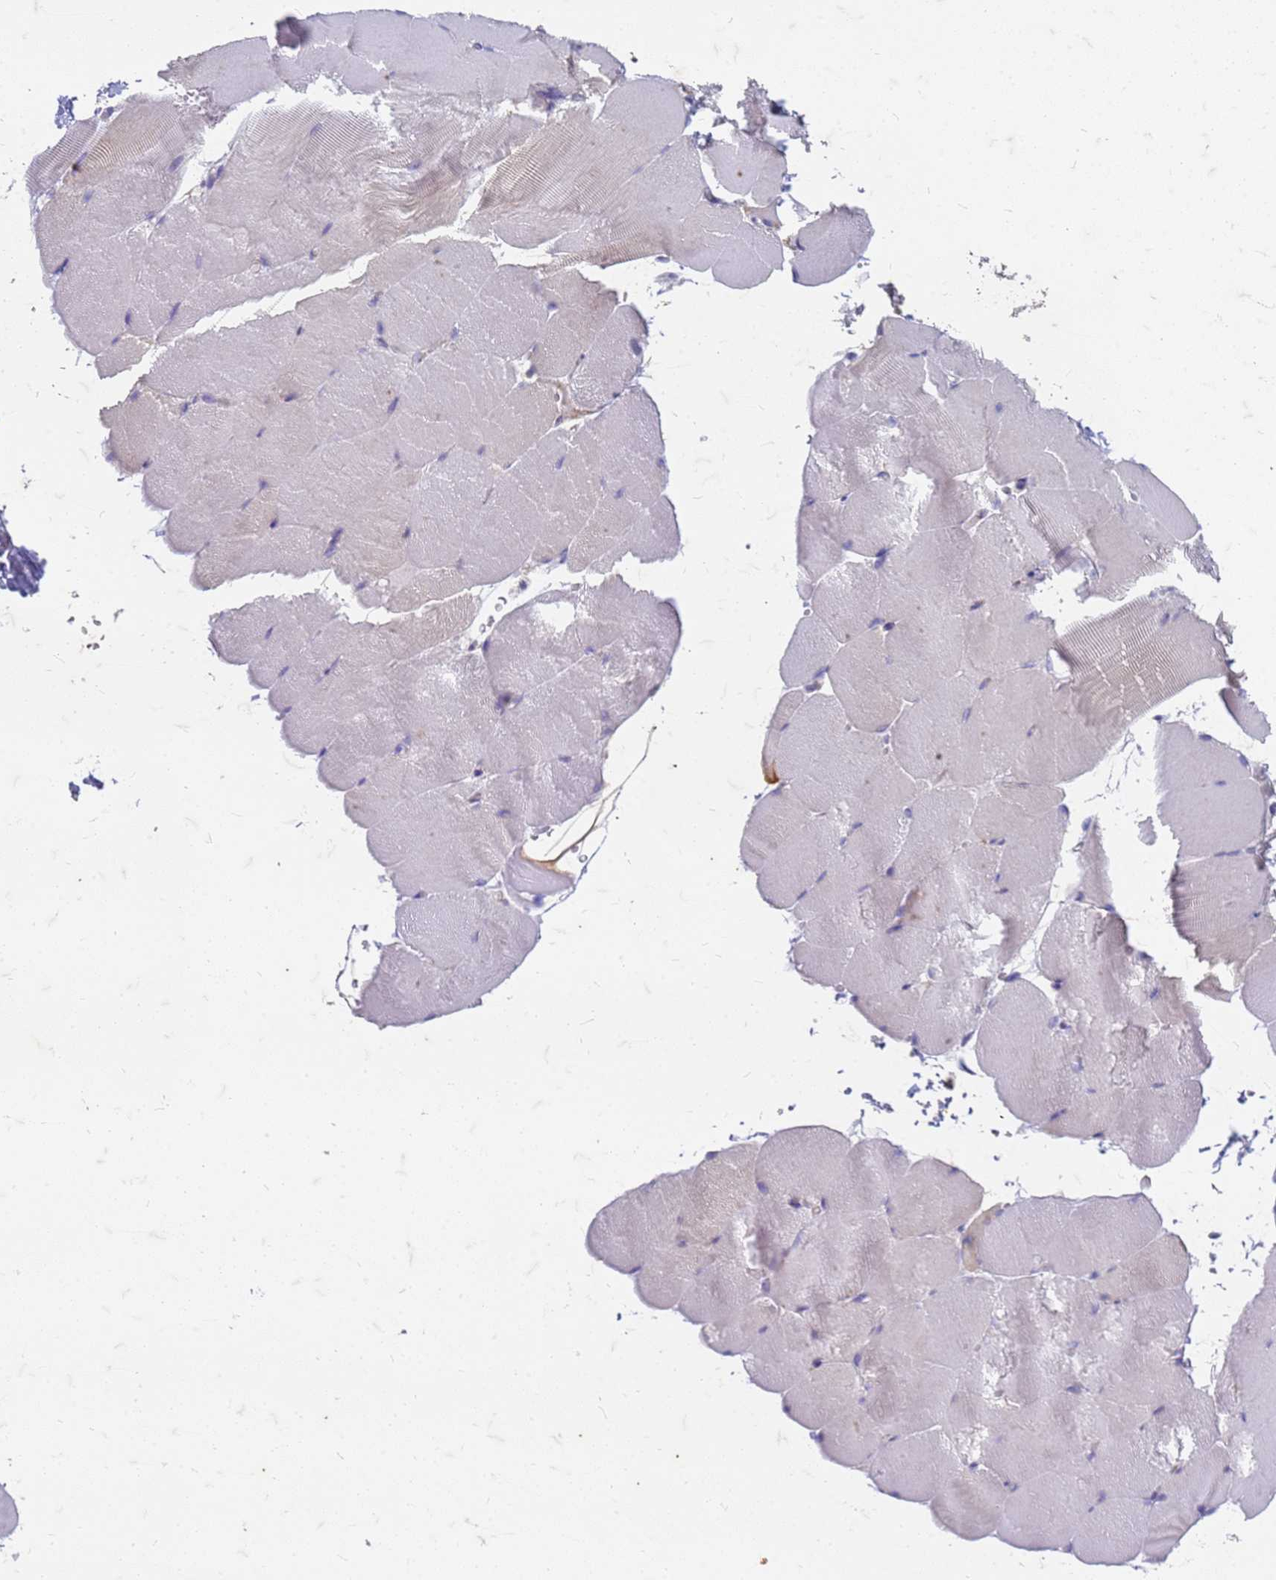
{"staining": {"intensity": "moderate", "quantity": "<25%", "location": "cytoplasmic/membranous"}, "tissue": "skeletal muscle", "cell_type": "Myocytes", "image_type": "normal", "snomed": [{"axis": "morphology", "description": "Normal tissue, NOS"}, {"axis": "topography", "description": "Skeletal muscle"}, {"axis": "topography", "description": "Parathyroid gland"}], "caption": "This is an image of IHC staining of benign skeletal muscle, which shows moderate expression in the cytoplasmic/membranous of myocytes.", "gene": "TRIM64B", "patient": {"sex": "female", "age": 37}}